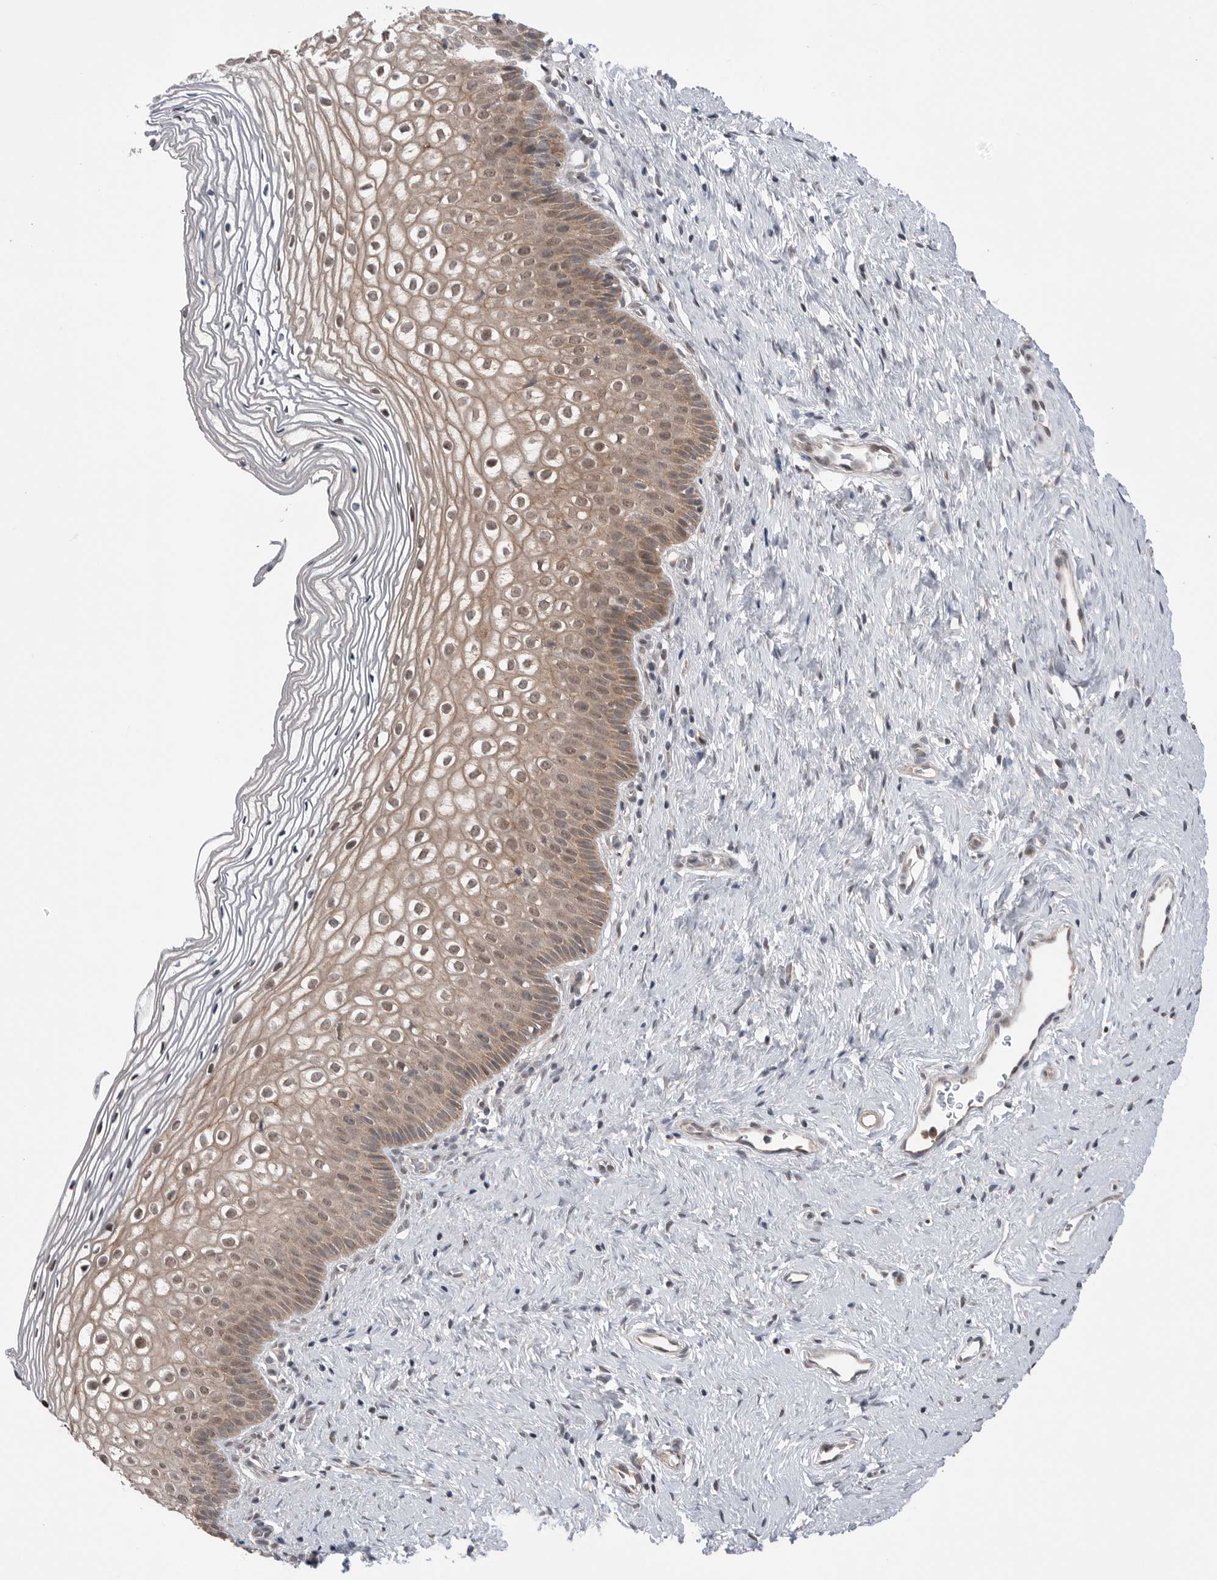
{"staining": {"intensity": "moderate", "quantity": "25%-75%", "location": "cytoplasmic/membranous,nuclear"}, "tissue": "cervix", "cell_type": "Squamous epithelial cells", "image_type": "normal", "snomed": [{"axis": "morphology", "description": "Normal tissue, NOS"}, {"axis": "topography", "description": "Cervix"}], "caption": "The image exhibits immunohistochemical staining of normal cervix. There is moderate cytoplasmic/membranous,nuclear staining is present in approximately 25%-75% of squamous epithelial cells. Ihc stains the protein of interest in brown and the nuclei are stained blue.", "gene": "NTAQ1", "patient": {"sex": "female", "age": 27}}